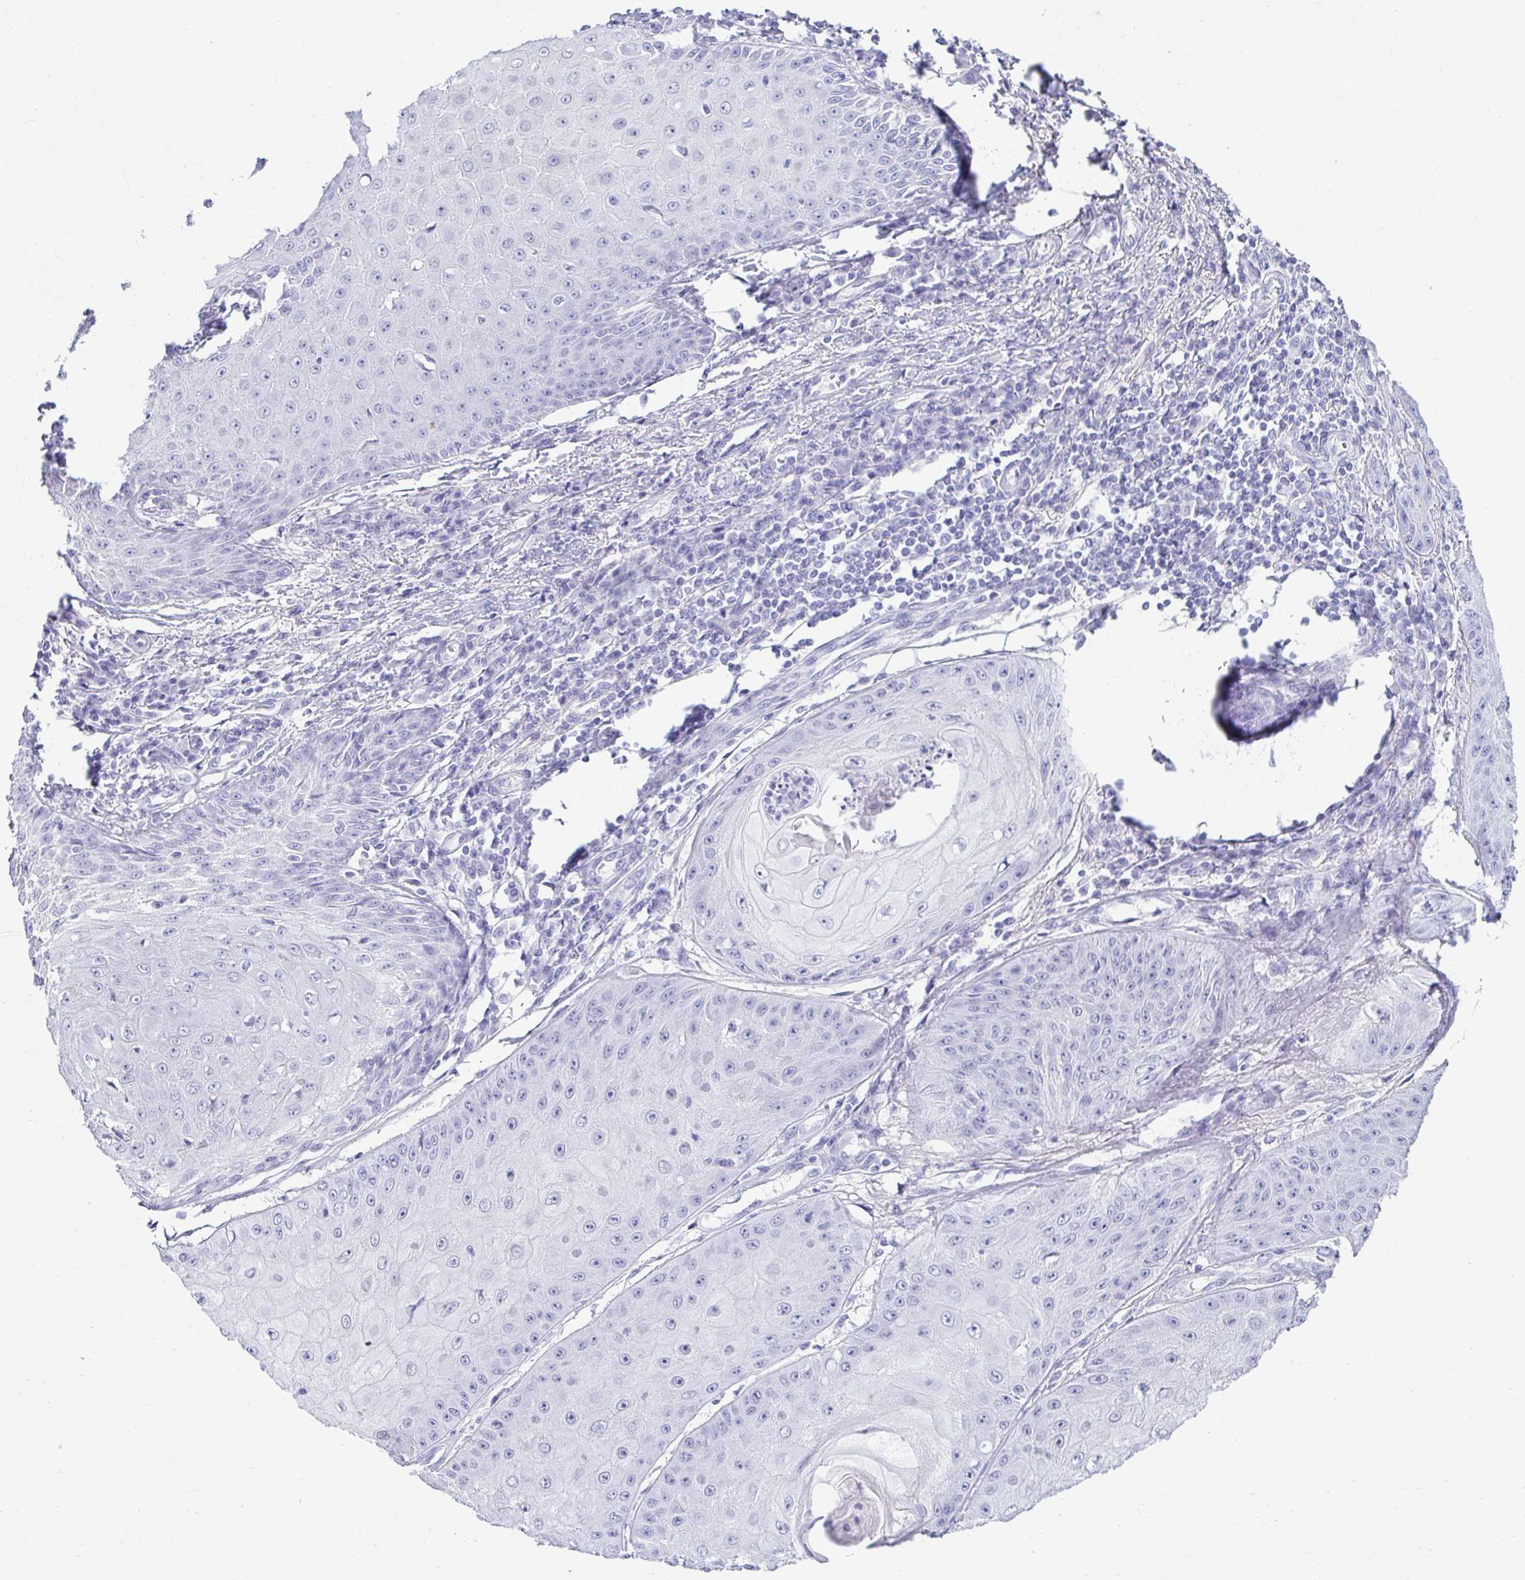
{"staining": {"intensity": "negative", "quantity": "none", "location": "none"}, "tissue": "skin cancer", "cell_type": "Tumor cells", "image_type": "cancer", "snomed": [{"axis": "morphology", "description": "Squamous cell carcinoma, NOS"}, {"axis": "topography", "description": "Skin"}], "caption": "Tumor cells show no significant protein expression in squamous cell carcinoma (skin).", "gene": "ATP4B", "patient": {"sex": "male", "age": 70}}